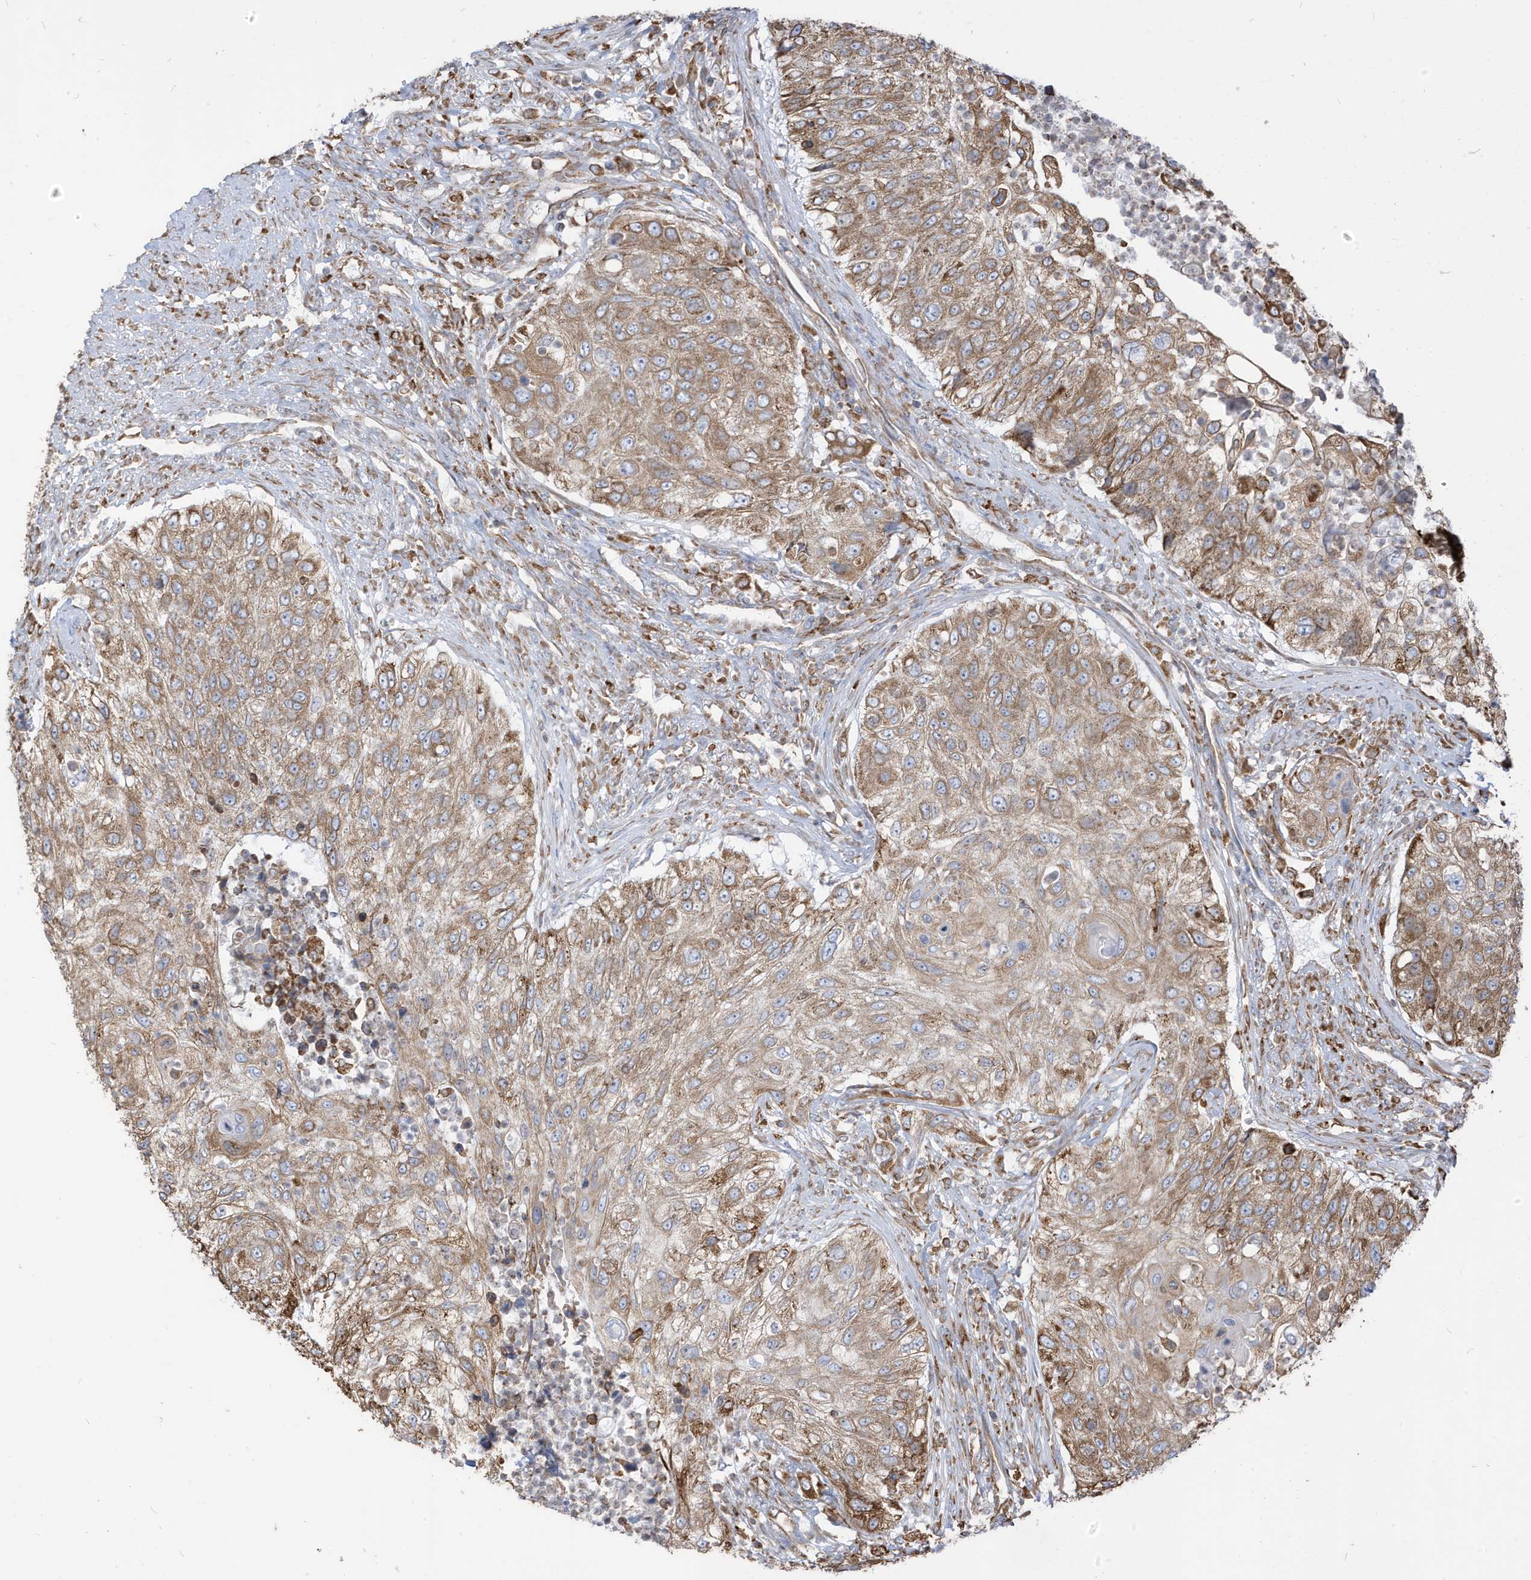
{"staining": {"intensity": "moderate", "quantity": ">75%", "location": "cytoplasmic/membranous"}, "tissue": "urothelial cancer", "cell_type": "Tumor cells", "image_type": "cancer", "snomed": [{"axis": "morphology", "description": "Urothelial carcinoma, High grade"}, {"axis": "topography", "description": "Urinary bladder"}], "caption": "About >75% of tumor cells in human urothelial cancer demonstrate moderate cytoplasmic/membranous protein staining as visualized by brown immunohistochemical staining.", "gene": "PDIA6", "patient": {"sex": "female", "age": 60}}